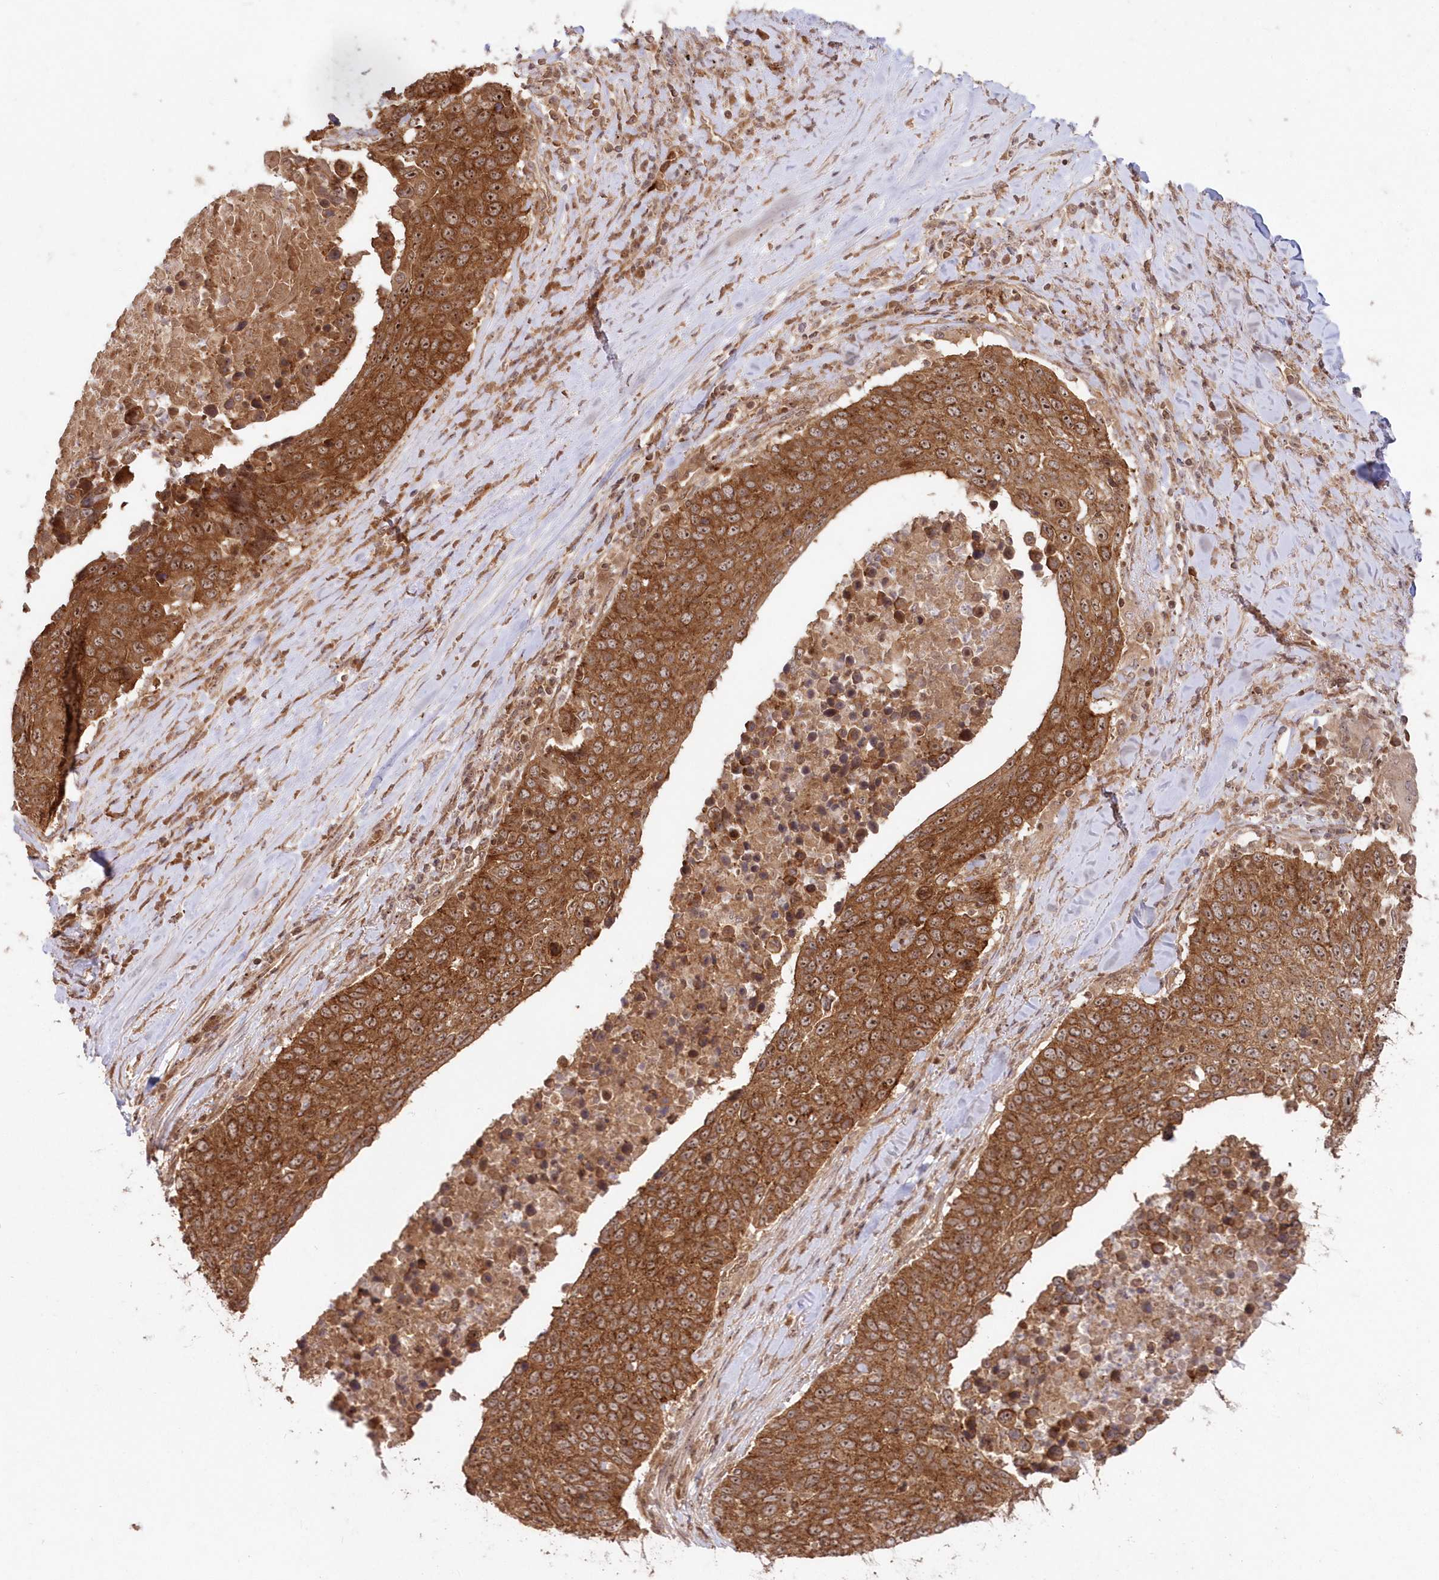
{"staining": {"intensity": "strong", "quantity": ">75%", "location": "cytoplasmic/membranous,nuclear"}, "tissue": "lung cancer", "cell_type": "Tumor cells", "image_type": "cancer", "snomed": [{"axis": "morphology", "description": "Squamous cell carcinoma, NOS"}, {"axis": "topography", "description": "Lung"}], "caption": "This is an image of immunohistochemistry staining of lung squamous cell carcinoma, which shows strong expression in the cytoplasmic/membranous and nuclear of tumor cells.", "gene": "SERINC1", "patient": {"sex": "male", "age": 66}}